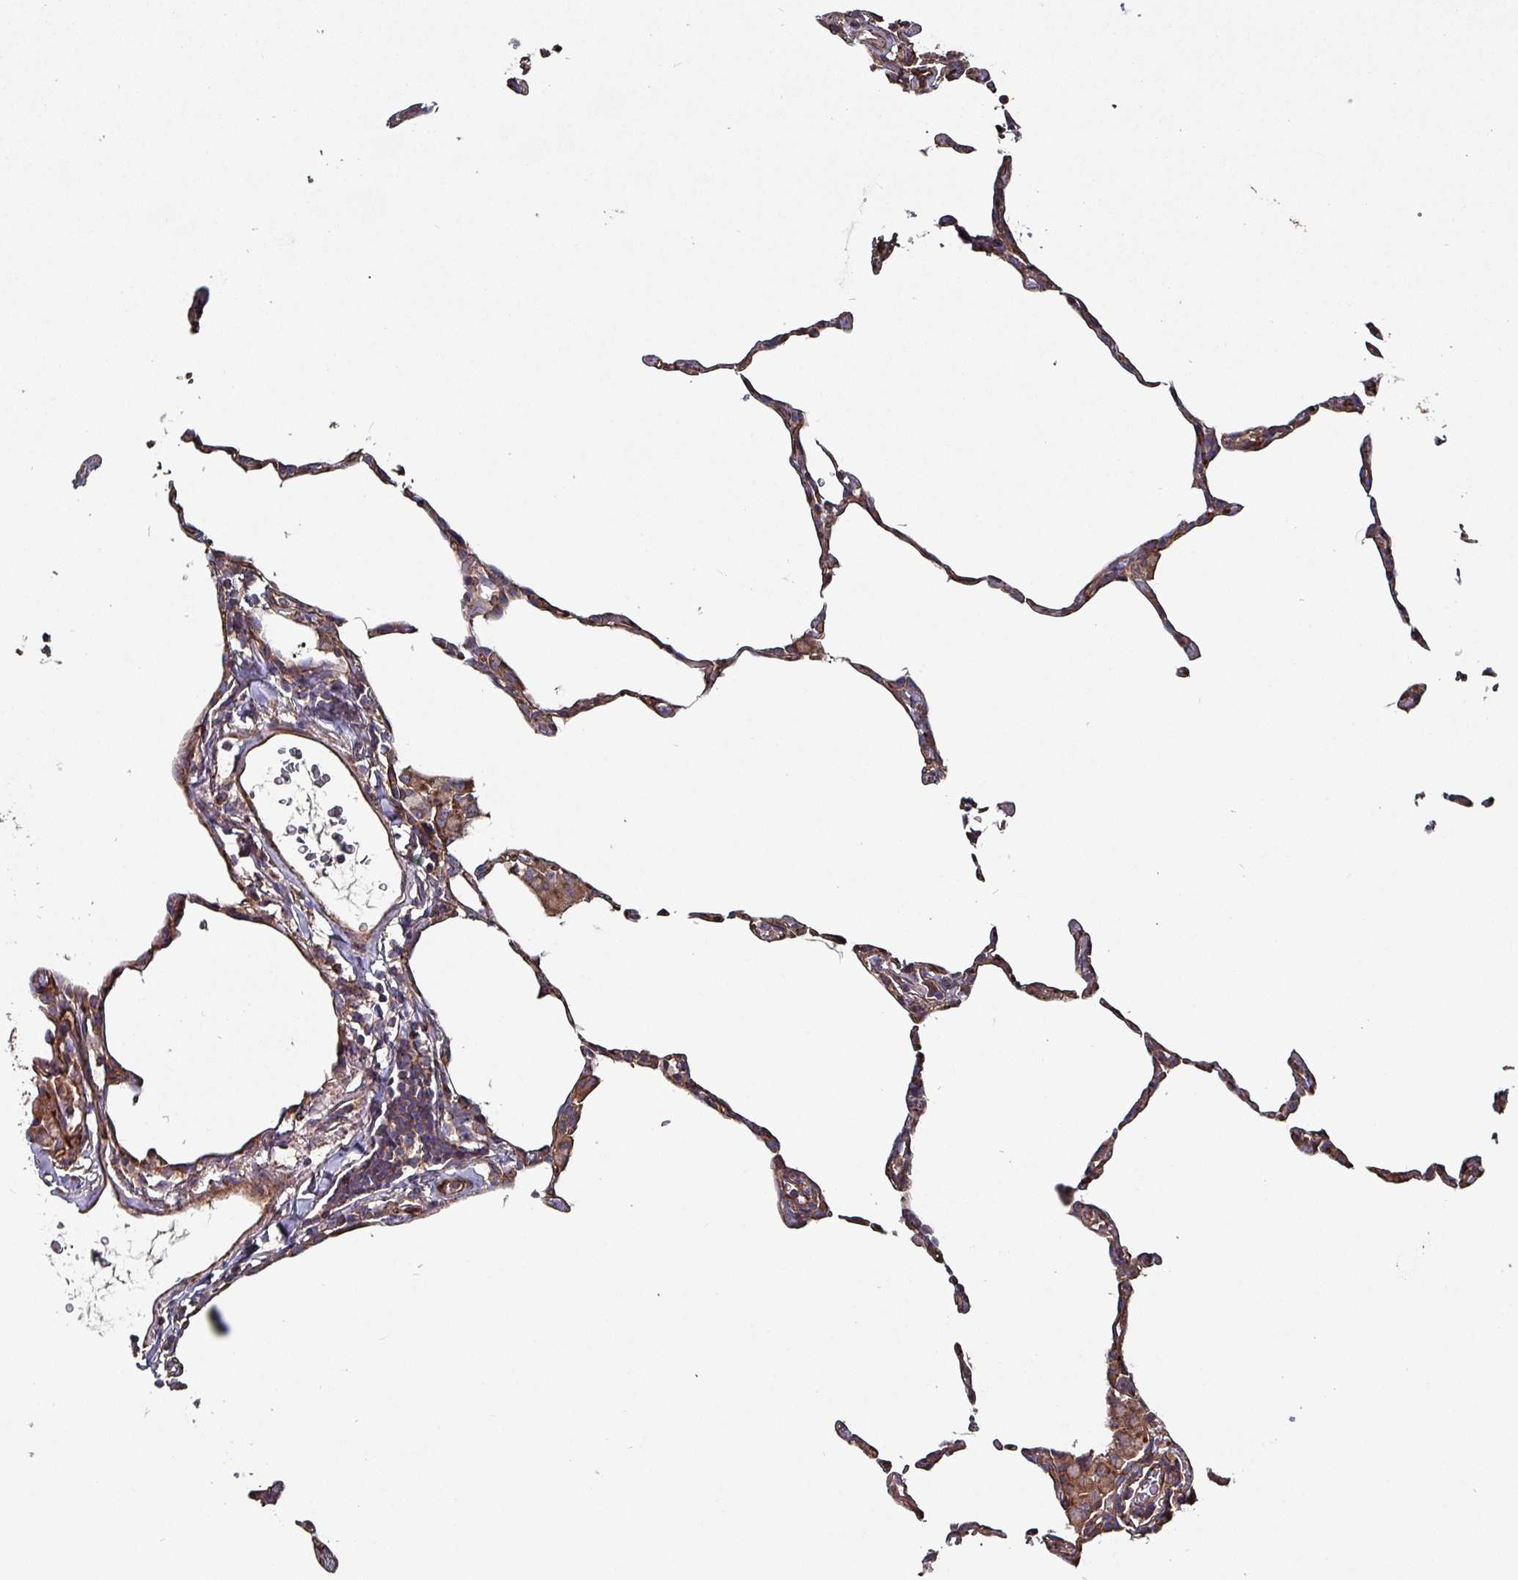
{"staining": {"intensity": "negative", "quantity": "none", "location": "none"}, "tissue": "lung", "cell_type": "Alveolar cells", "image_type": "normal", "snomed": [{"axis": "morphology", "description": "Normal tissue, NOS"}, {"axis": "topography", "description": "Lung"}], "caption": "Alveolar cells show no significant protein positivity in normal lung. (DAB IHC visualized using brightfield microscopy, high magnification).", "gene": "ANO10", "patient": {"sex": "female", "age": 57}}